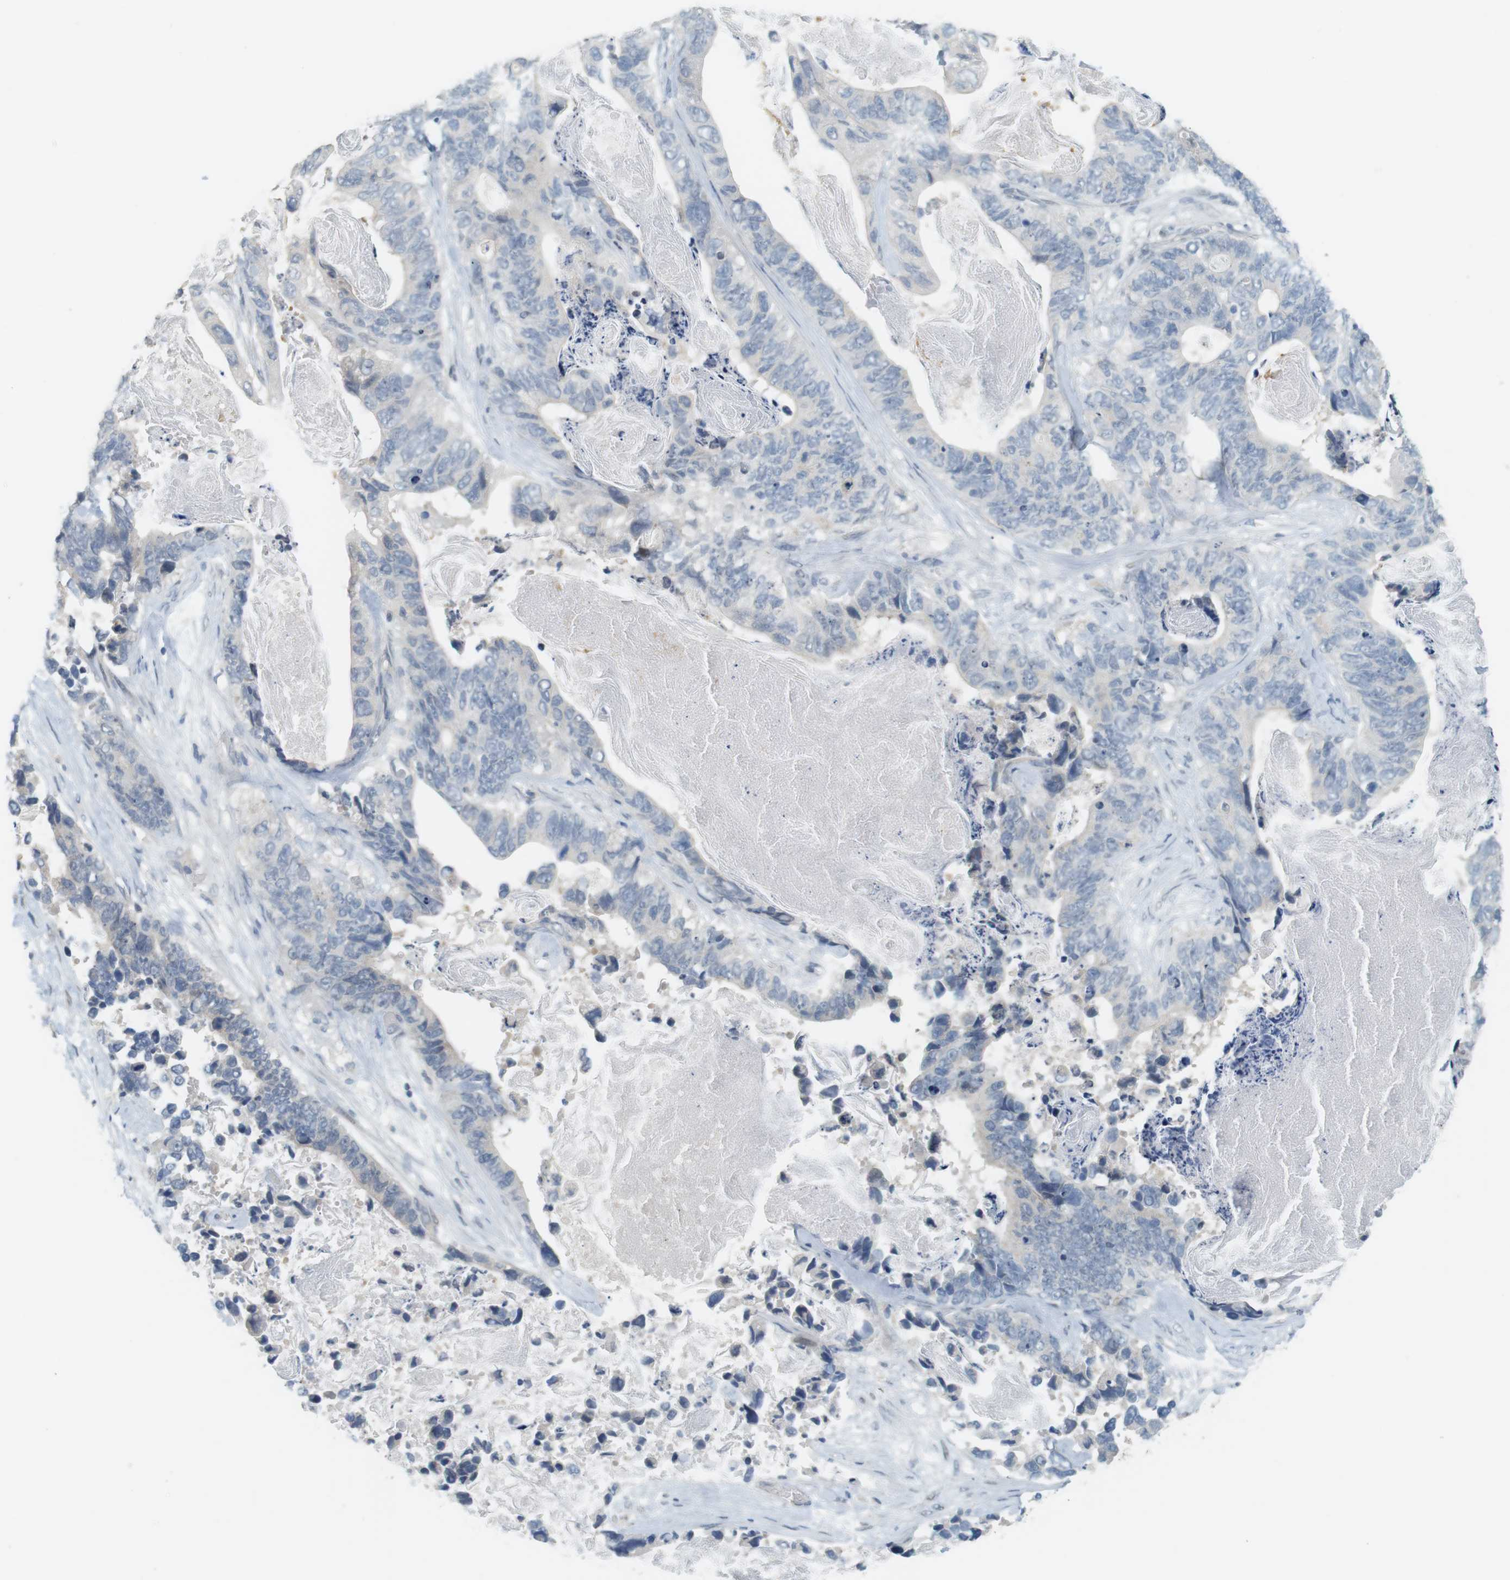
{"staining": {"intensity": "negative", "quantity": "none", "location": "none"}, "tissue": "stomach cancer", "cell_type": "Tumor cells", "image_type": "cancer", "snomed": [{"axis": "morphology", "description": "Adenocarcinoma, NOS"}, {"axis": "topography", "description": "Stomach"}], "caption": "This is a micrograph of immunohistochemistry (IHC) staining of stomach adenocarcinoma, which shows no expression in tumor cells. (DAB IHC with hematoxylin counter stain).", "gene": "CREB3L2", "patient": {"sex": "female", "age": 89}}